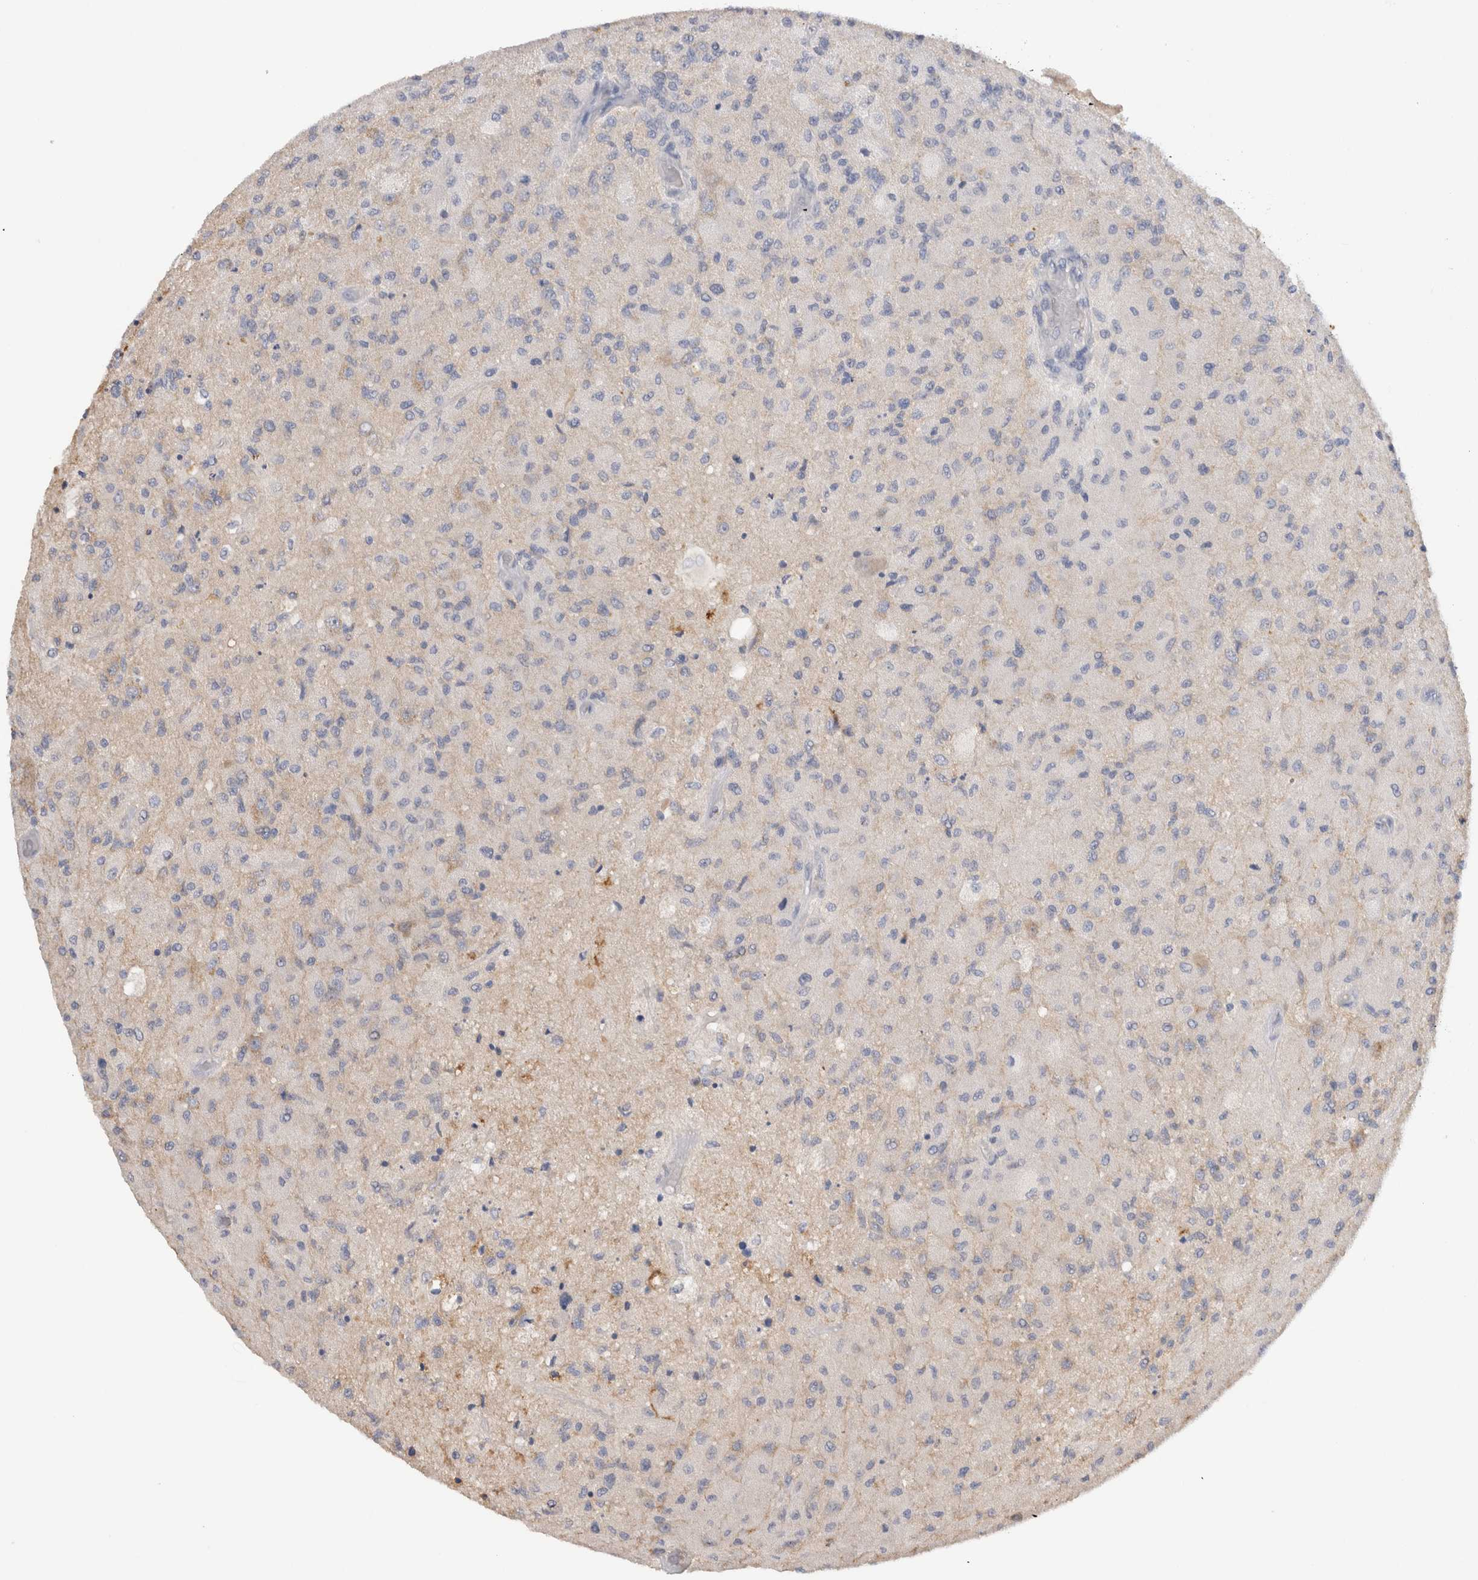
{"staining": {"intensity": "negative", "quantity": "none", "location": "none"}, "tissue": "glioma", "cell_type": "Tumor cells", "image_type": "cancer", "snomed": [{"axis": "morphology", "description": "Normal tissue, NOS"}, {"axis": "morphology", "description": "Glioma, malignant, High grade"}, {"axis": "topography", "description": "Cerebral cortex"}], "caption": "IHC image of glioma stained for a protein (brown), which demonstrates no staining in tumor cells.", "gene": "GAS1", "patient": {"sex": "male", "age": 77}}